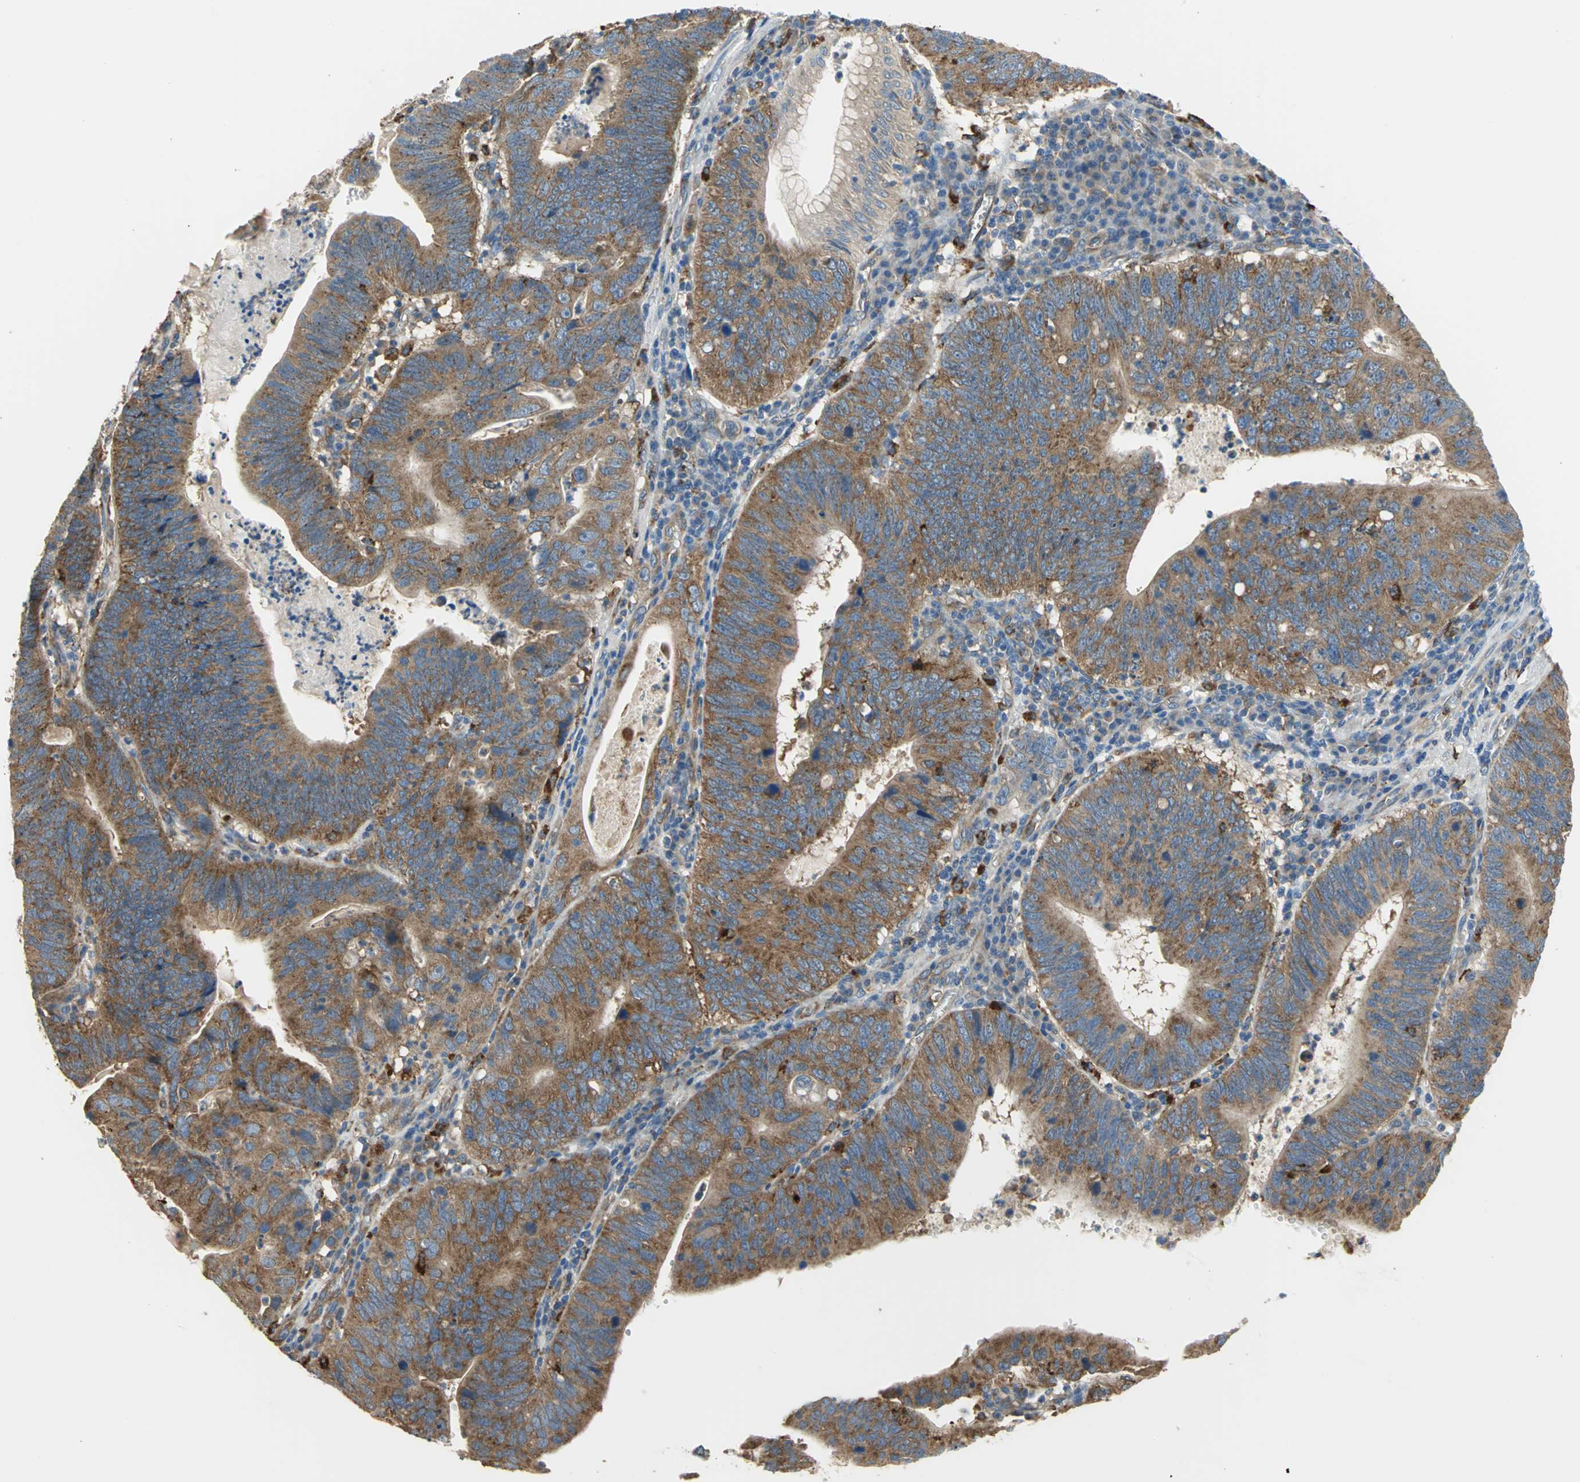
{"staining": {"intensity": "strong", "quantity": ">75%", "location": "cytoplasmic/membranous"}, "tissue": "stomach cancer", "cell_type": "Tumor cells", "image_type": "cancer", "snomed": [{"axis": "morphology", "description": "Adenocarcinoma, NOS"}, {"axis": "topography", "description": "Stomach"}], "caption": "Immunohistochemistry (IHC) photomicrograph of neoplastic tissue: stomach adenocarcinoma stained using immunohistochemistry (IHC) demonstrates high levels of strong protein expression localized specifically in the cytoplasmic/membranous of tumor cells, appearing as a cytoplasmic/membranous brown color.", "gene": "DIAPH2", "patient": {"sex": "male", "age": 59}}